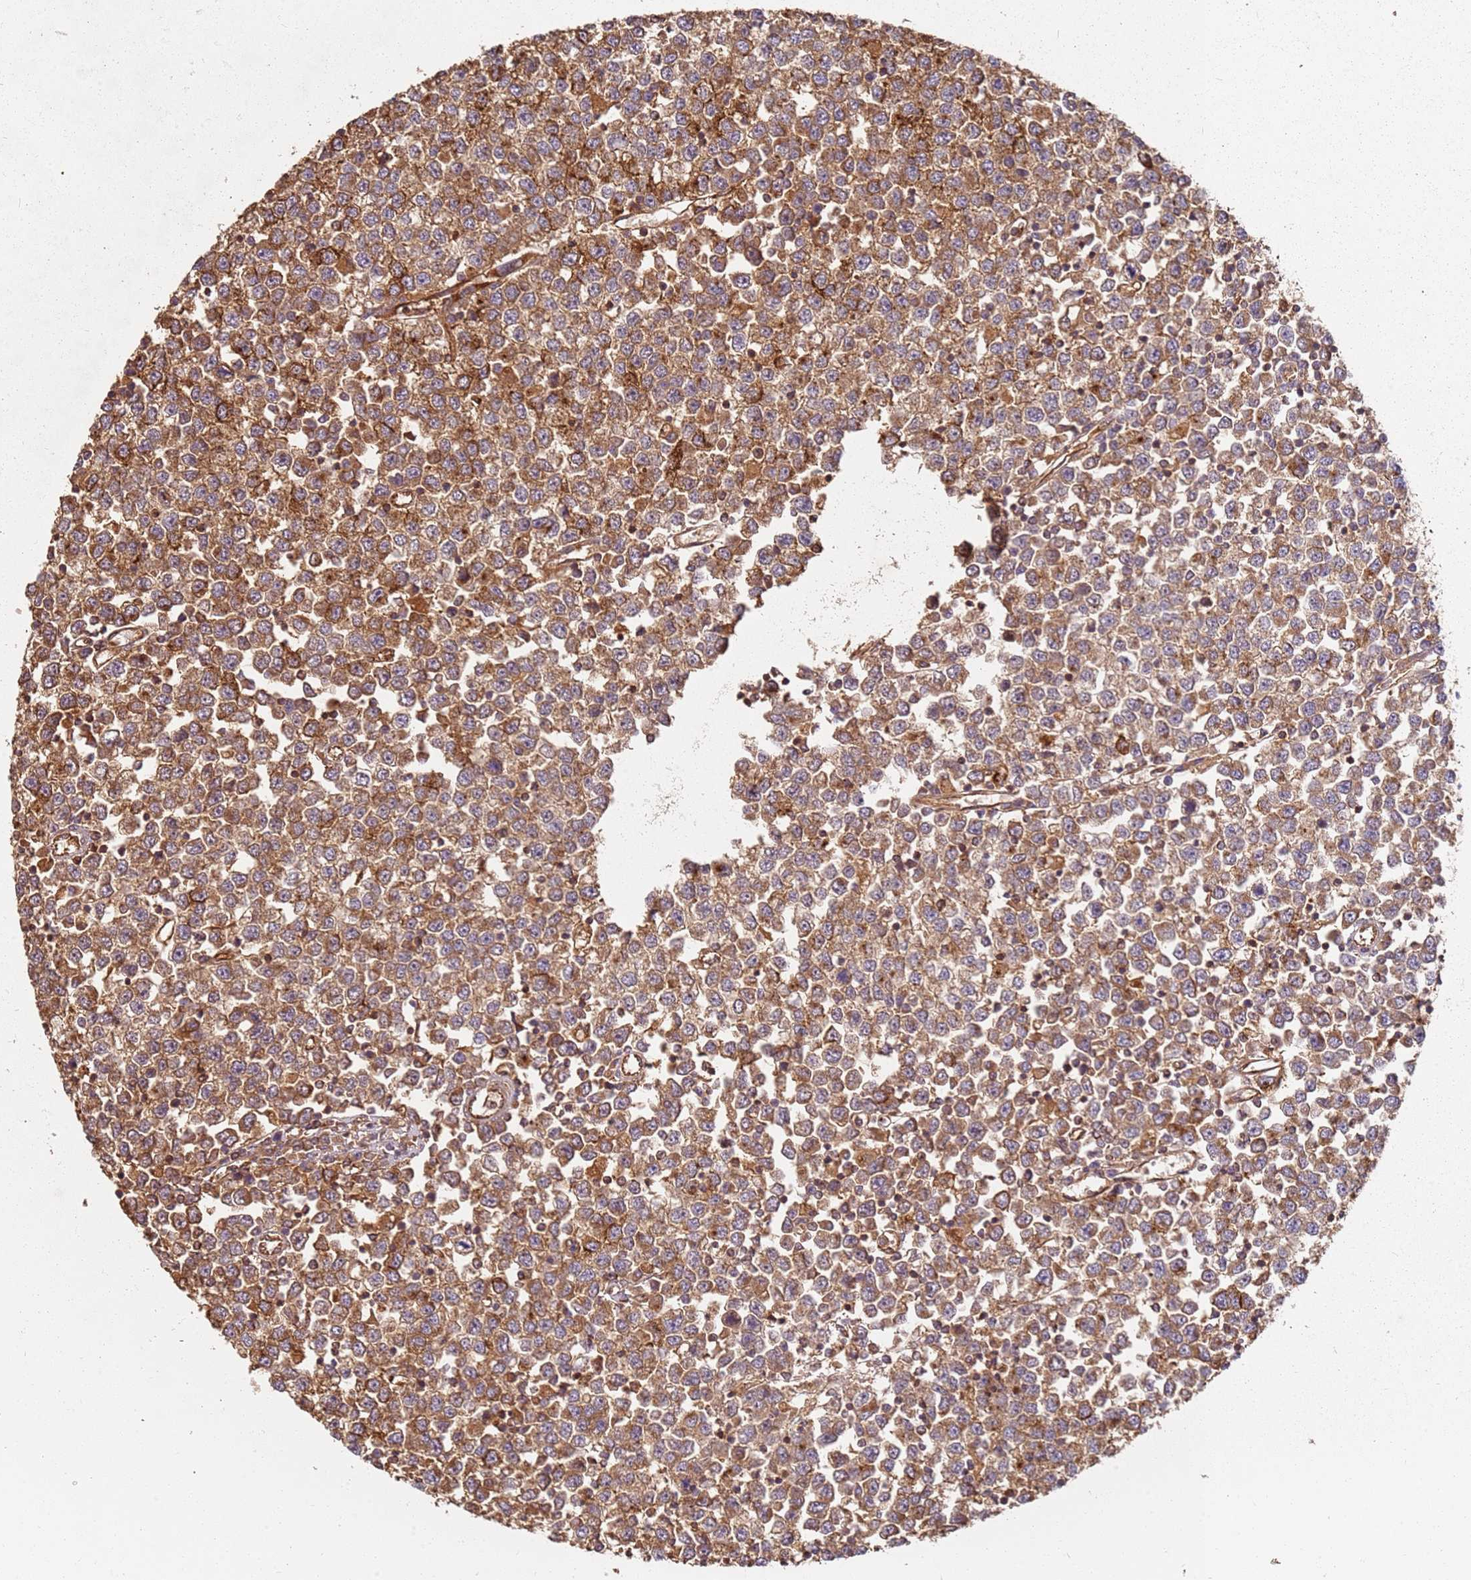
{"staining": {"intensity": "moderate", "quantity": ">75%", "location": "cytoplasmic/membranous"}, "tissue": "testis cancer", "cell_type": "Tumor cells", "image_type": "cancer", "snomed": [{"axis": "morphology", "description": "Seminoma, NOS"}, {"axis": "topography", "description": "Testis"}], "caption": "Testis seminoma stained with a protein marker exhibits moderate staining in tumor cells.", "gene": "SCGB2B2", "patient": {"sex": "male", "age": 65}}